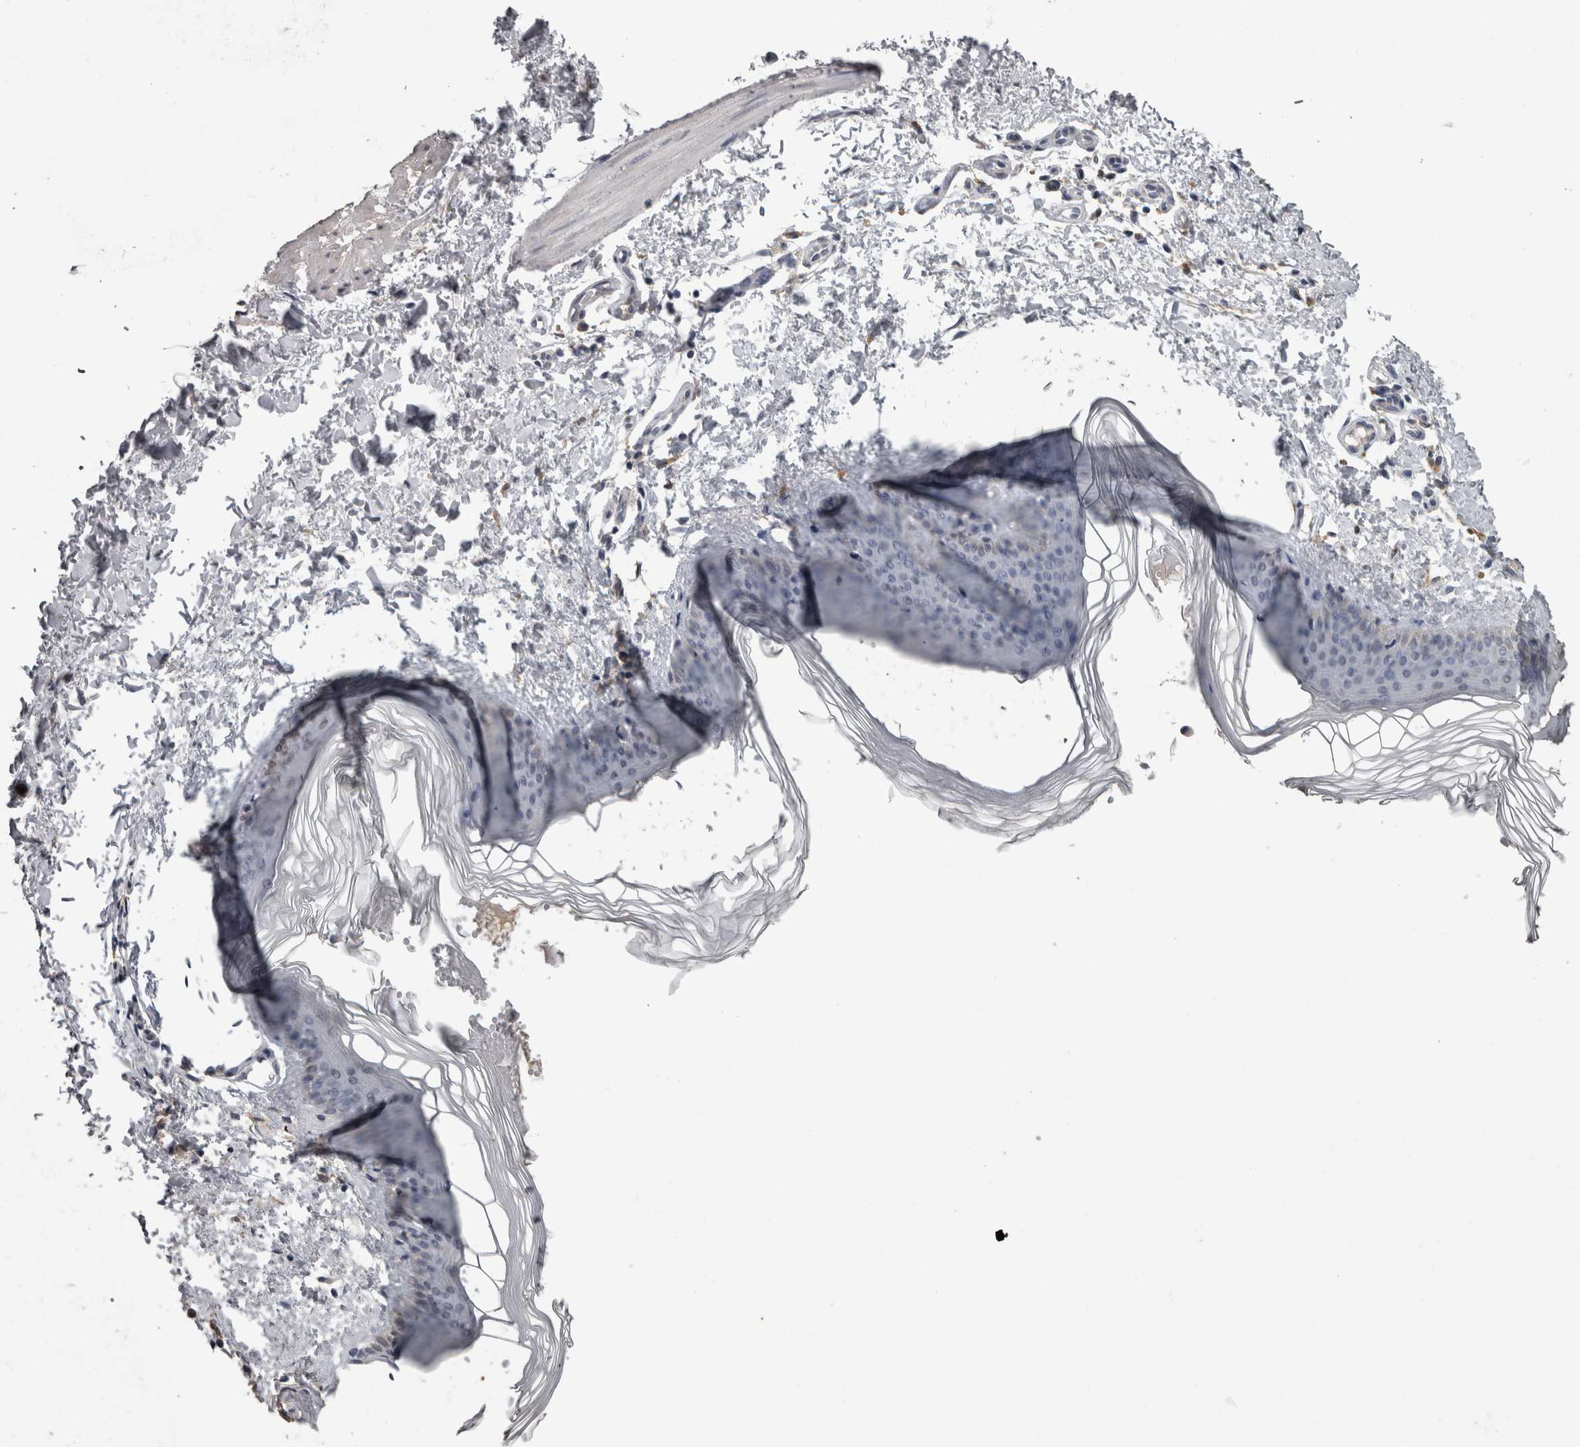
{"staining": {"intensity": "negative", "quantity": "none", "location": "none"}, "tissue": "skin", "cell_type": "Fibroblasts", "image_type": "normal", "snomed": [{"axis": "morphology", "description": "Normal tissue, NOS"}, {"axis": "topography", "description": "Skin"}], "caption": "This is a histopathology image of immunohistochemistry (IHC) staining of normal skin, which shows no staining in fibroblasts. (Immunohistochemistry (ihc), brightfield microscopy, high magnification).", "gene": "PIK3AP1", "patient": {"sex": "female", "age": 27}}